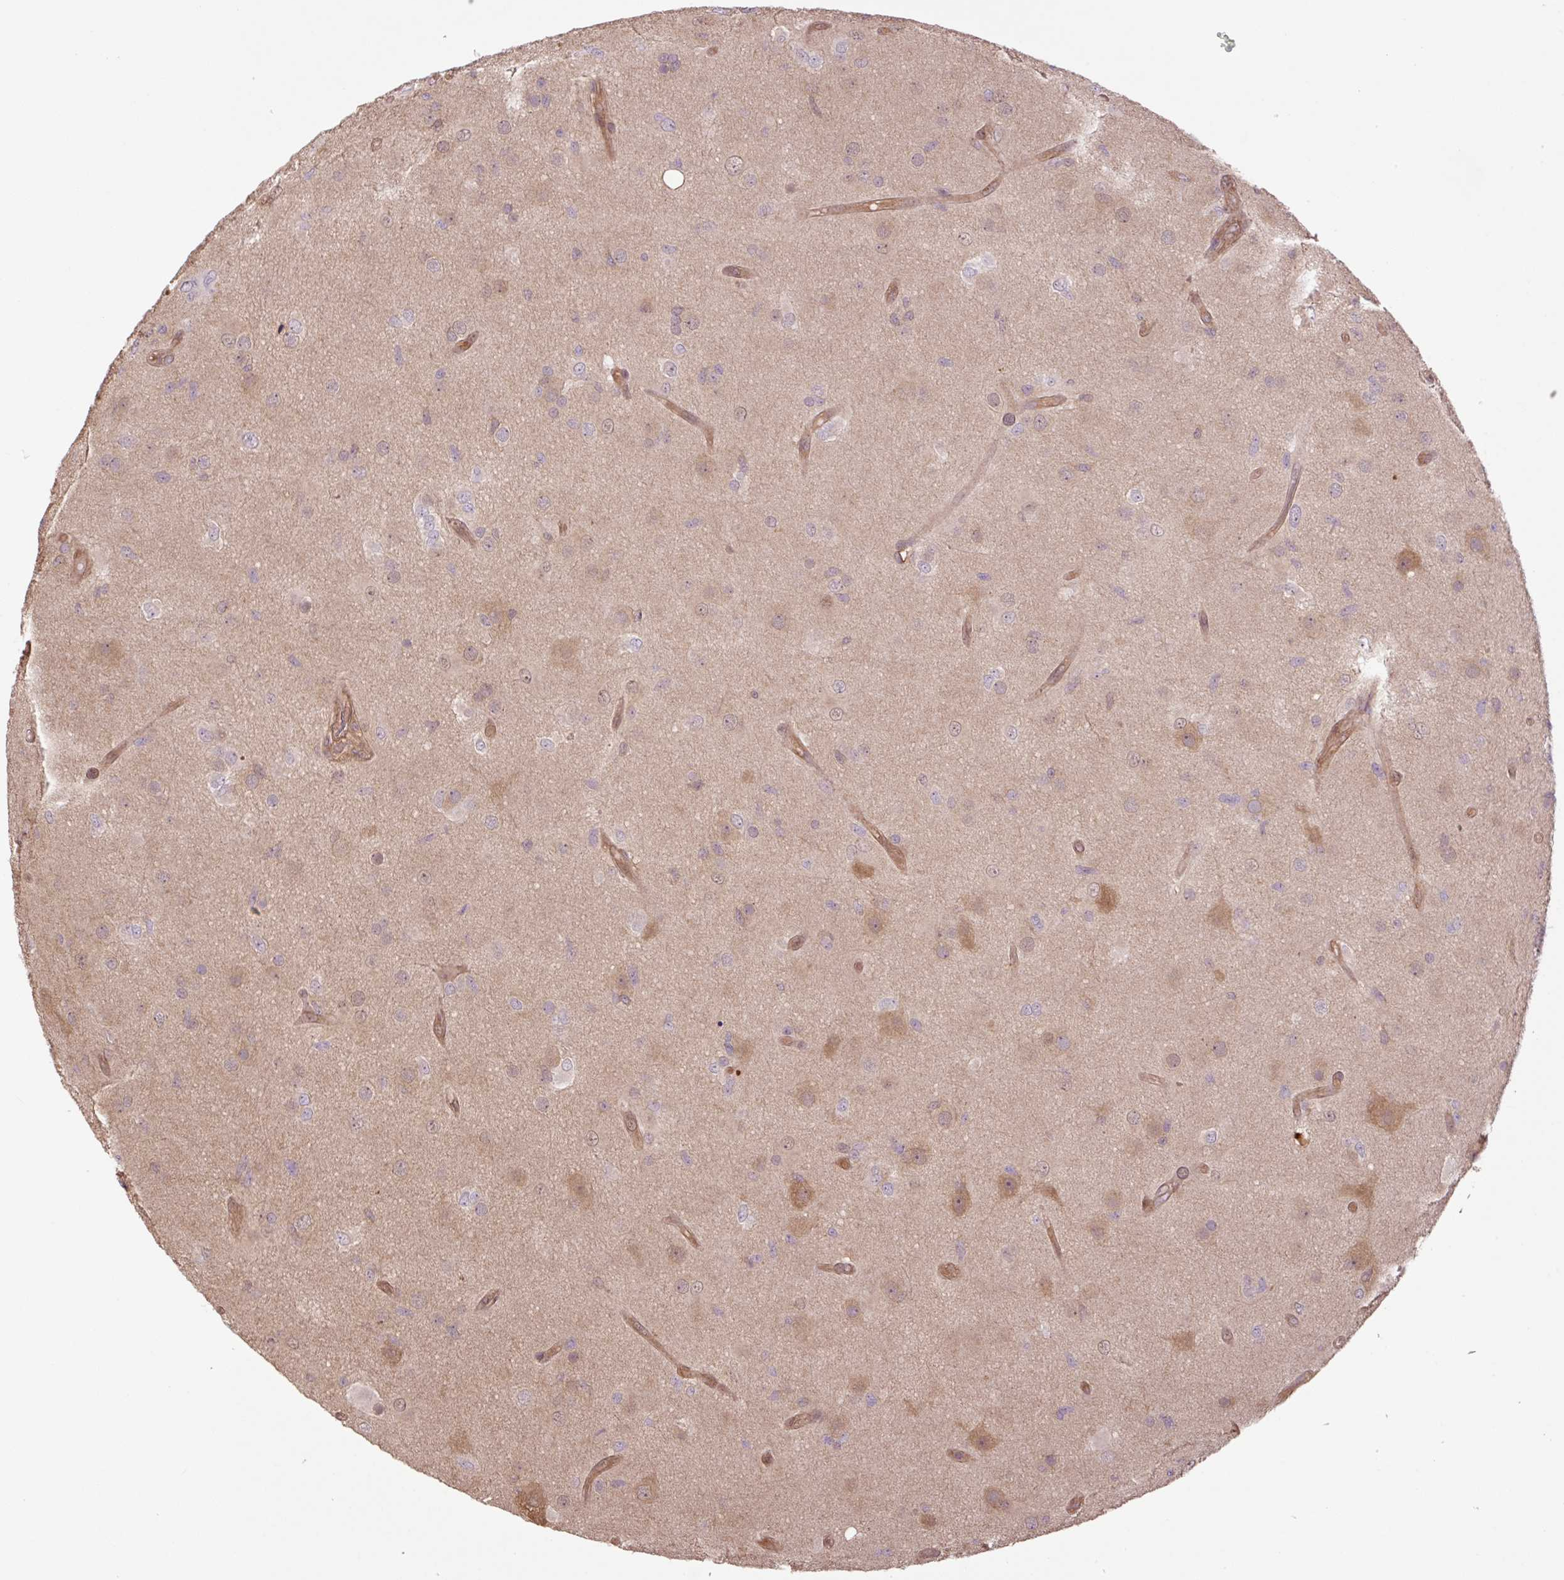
{"staining": {"intensity": "negative", "quantity": "none", "location": "none"}, "tissue": "glioma", "cell_type": "Tumor cells", "image_type": "cancer", "snomed": [{"axis": "morphology", "description": "Glioma, malignant, High grade"}, {"axis": "topography", "description": "Brain"}], "caption": "Human glioma stained for a protein using IHC displays no expression in tumor cells.", "gene": "TPT1", "patient": {"sex": "male", "age": 53}}